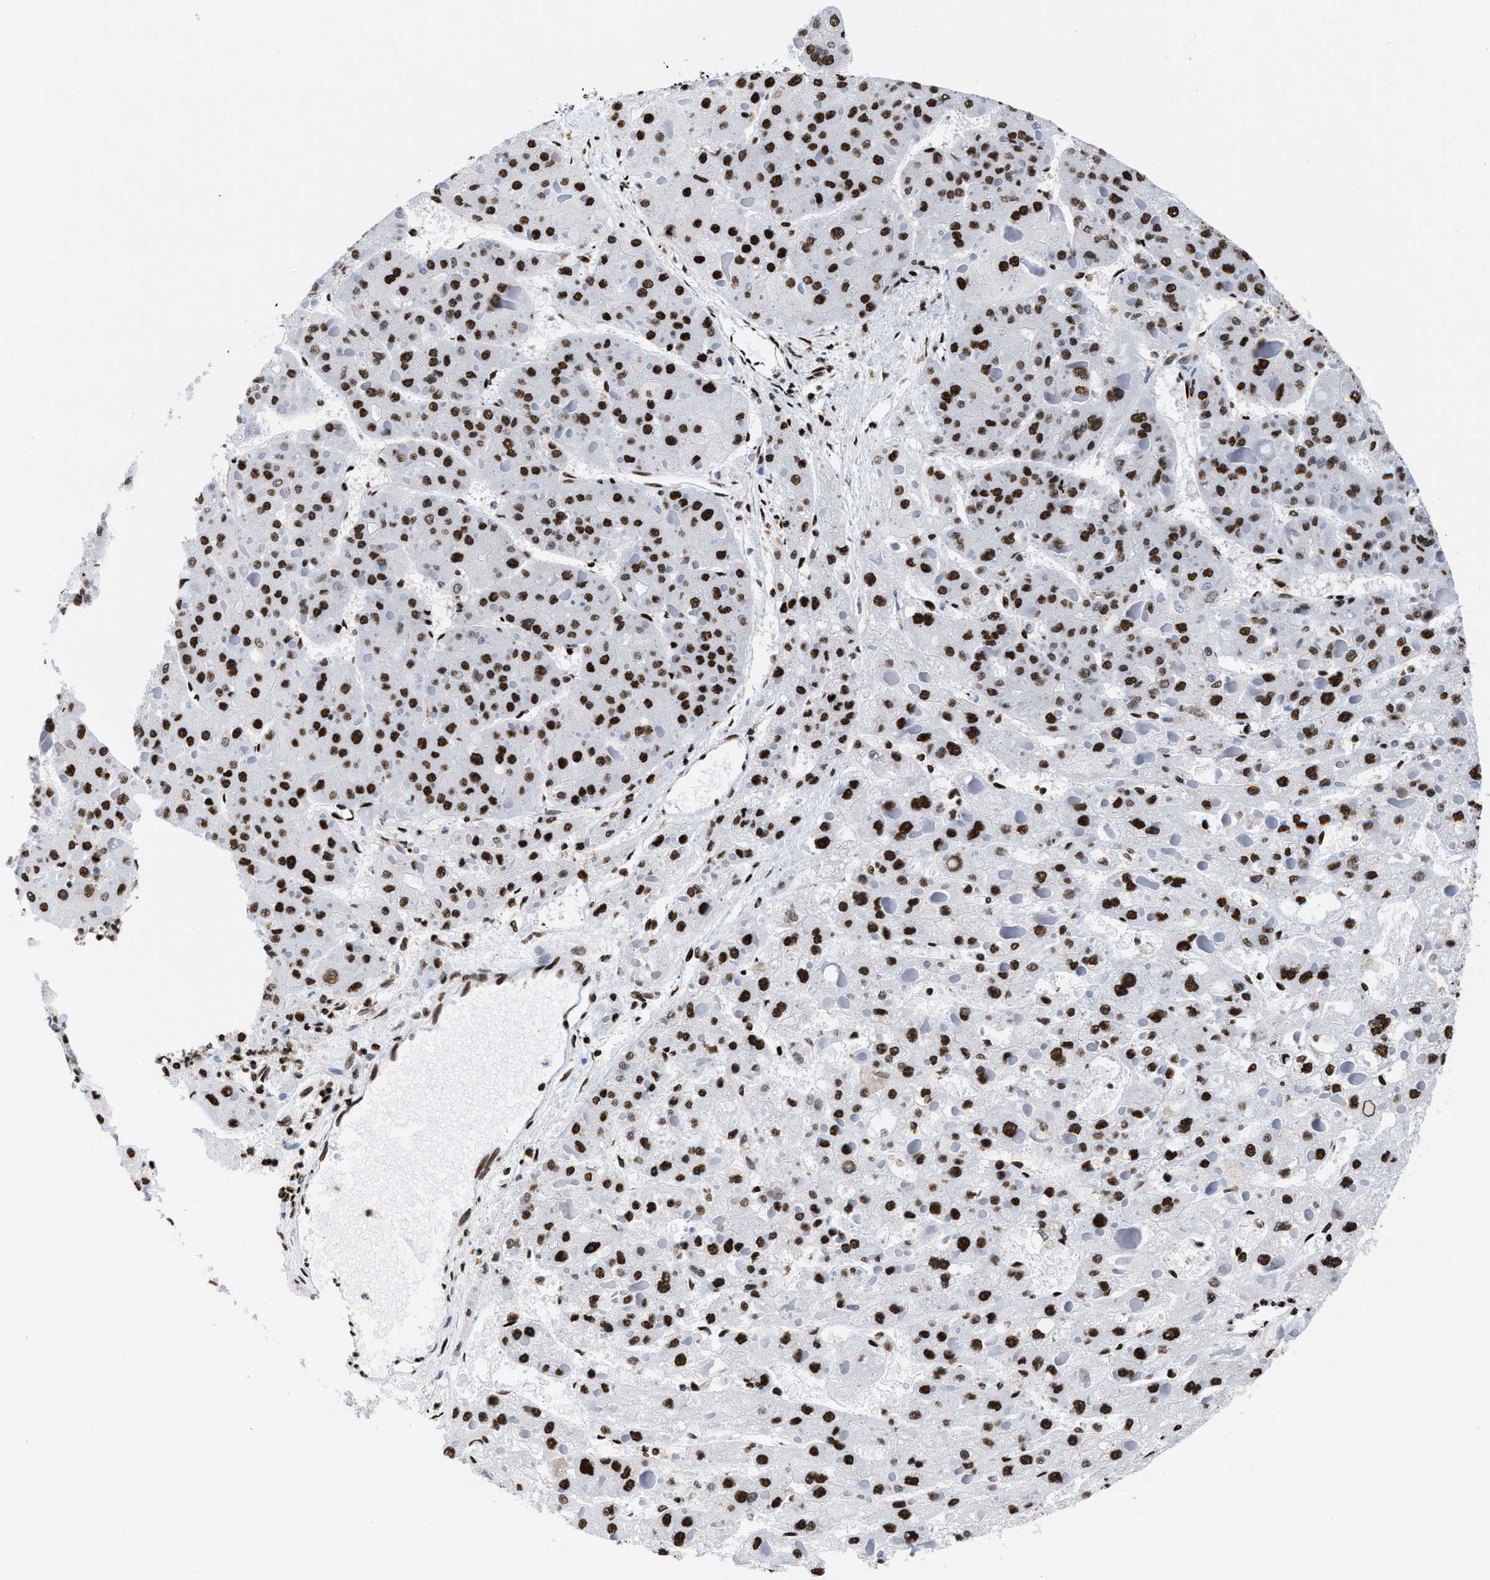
{"staining": {"intensity": "strong", "quantity": ">75%", "location": "nuclear"}, "tissue": "liver cancer", "cell_type": "Tumor cells", "image_type": "cancer", "snomed": [{"axis": "morphology", "description": "Carcinoma, Hepatocellular, NOS"}, {"axis": "topography", "description": "Liver"}], "caption": "High-magnification brightfield microscopy of liver cancer stained with DAB (3,3'-diaminobenzidine) (brown) and counterstained with hematoxylin (blue). tumor cells exhibit strong nuclear staining is appreciated in about>75% of cells.", "gene": "SMARCC2", "patient": {"sex": "female", "age": 73}}